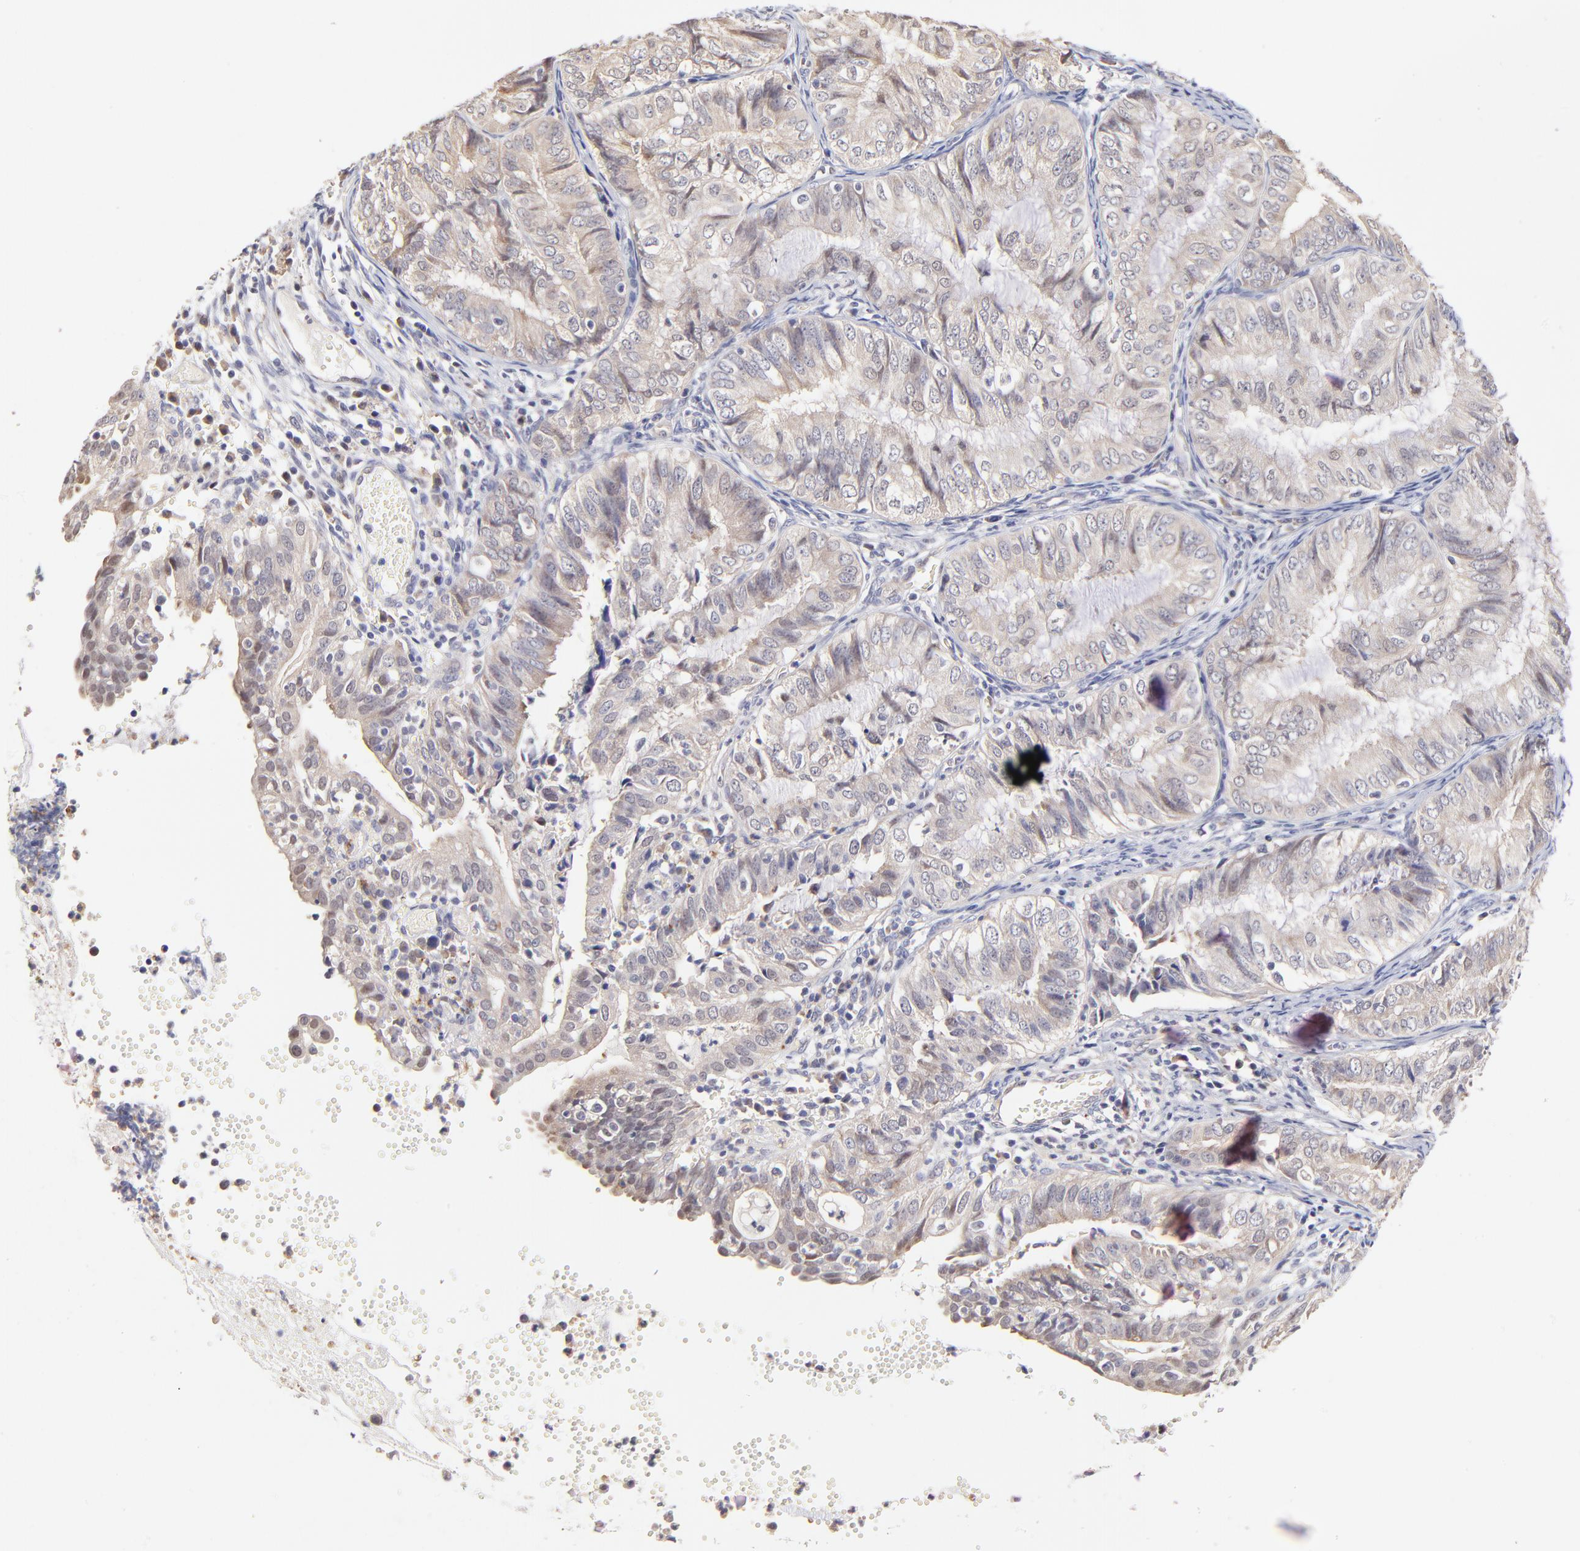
{"staining": {"intensity": "weak", "quantity": ">75%", "location": "cytoplasmic/membranous"}, "tissue": "endometrial cancer", "cell_type": "Tumor cells", "image_type": "cancer", "snomed": [{"axis": "morphology", "description": "Adenocarcinoma, NOS"}, {"axis": "topography", "description": "Endometrium"}], "caption": "A photomicrograph of endometrial cancer stained for a protein demonstrates weak cytoplasmic/membranous brown staining in tumor cells.", "gene": "ZNF10", "patient": {"sex": "female", "age": 66}}